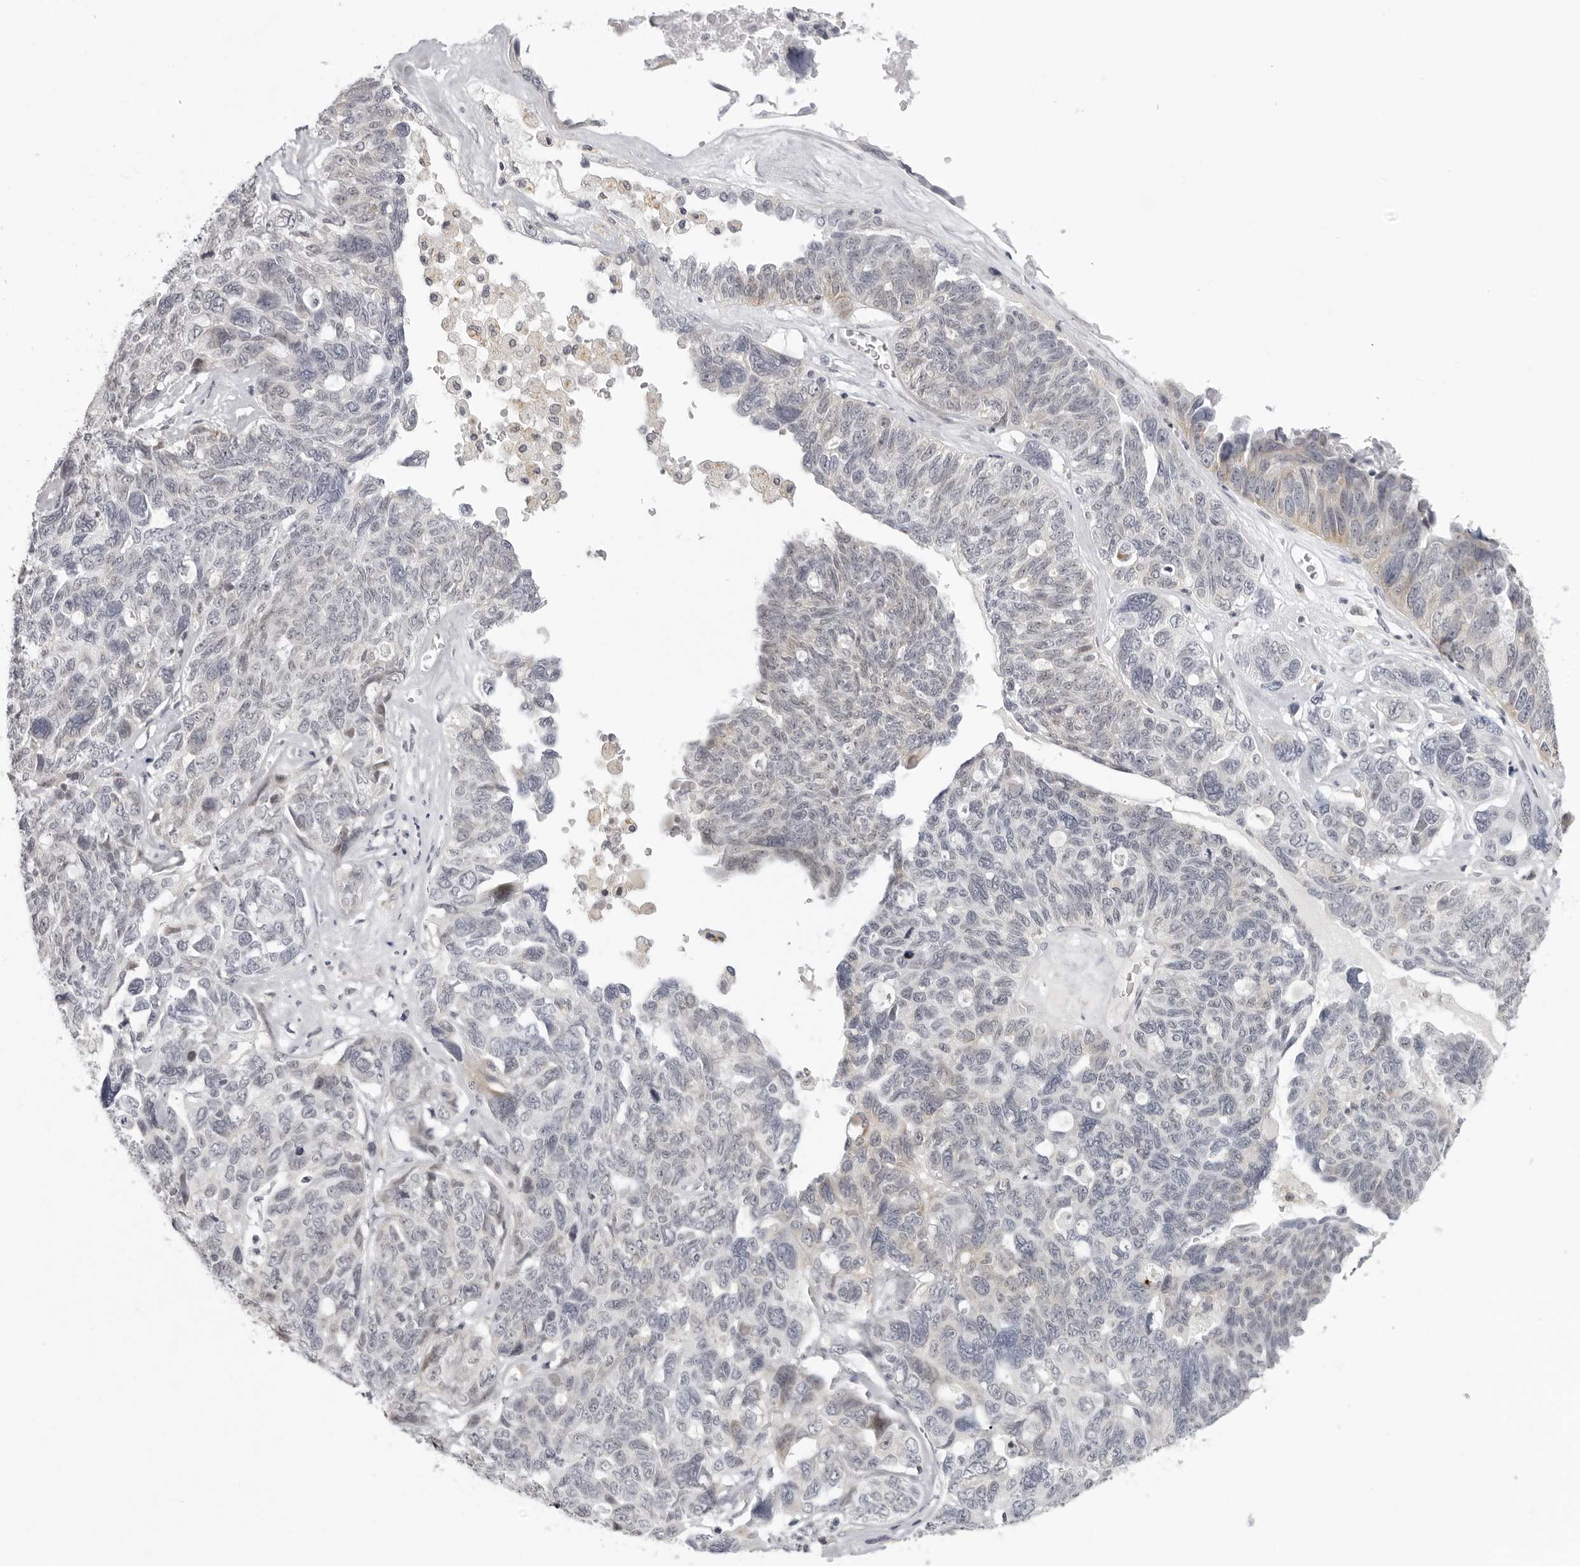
{"staining": {"intensity": "moderate", "quantity": "<25%", "location": "cytoplasmic/membranous"}, "tissue": "ovarian cancer", "cell_type": "Tumor cells", "image_type": "cancer", "snomed": [{"axis": "morphology", "description": "Cystadenocarcinoma, serous, NOS"}, {"axis": "topography", "description": "Ovary"}], "caption": "Human ovarian serous cystadenocarcinoma stained for a protein (brown) shows moderate cytoplasmic/membranous positive positivity in about <25% of tumor cells.", "gene": "SUGCT", "patient": {"sex": "female", "age": 79}}